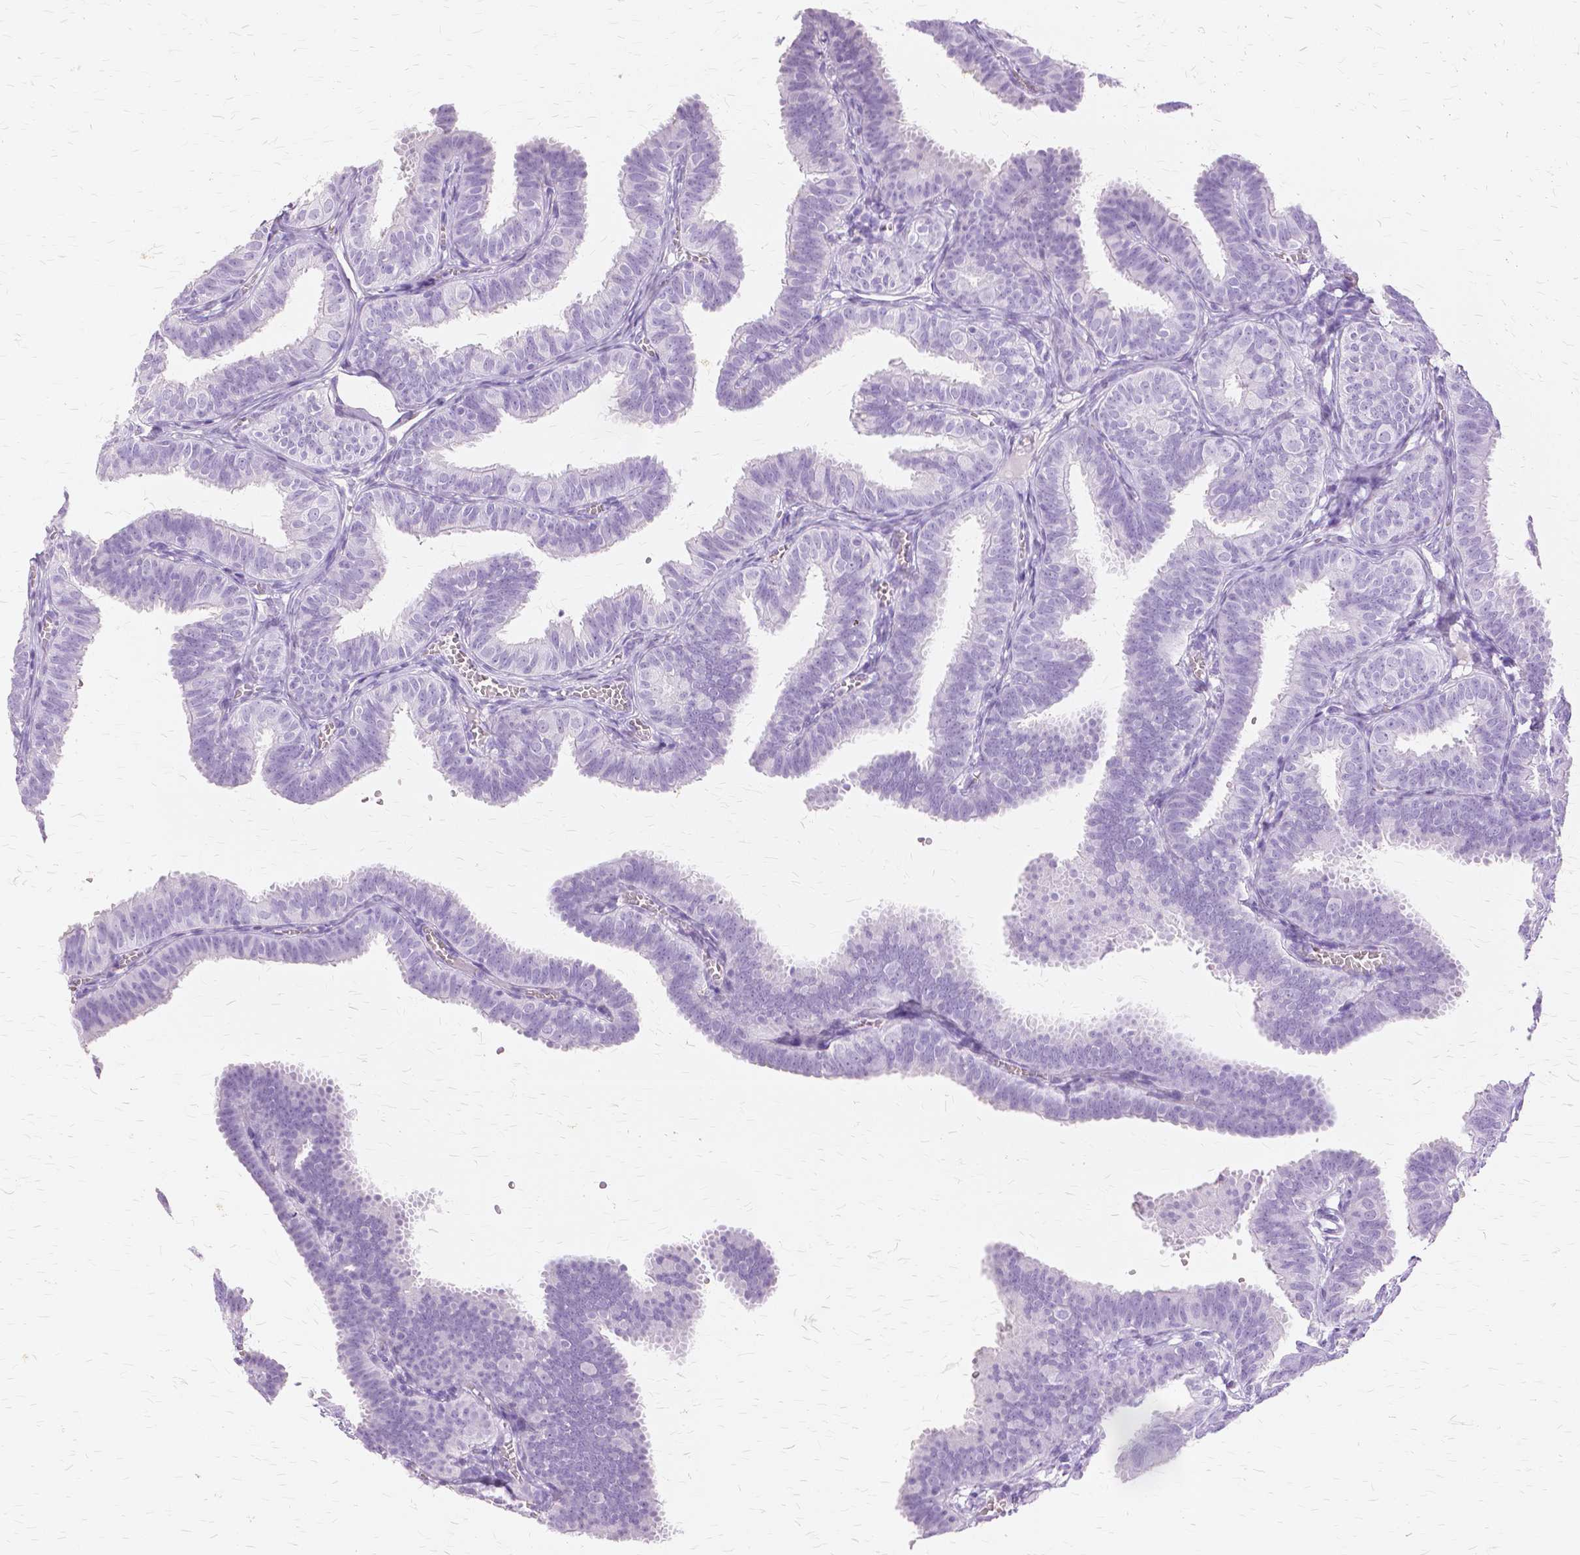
{"staining": {"intensity": "negative", "quantity": "none", "location": "none"}, "tissue": "fallopian tube", "cell_type": "Glandular cells", "image_type": "normal", "snomed": [{"axis": "morphology", "description": "Normal tissue, NOS"}, {"axis": "topography", "description": "Fallopian tube"}], "caption": "This is a histopathology image of immunohistochemistry (IHC) staining of benign fallopian tube, which shows no expression in glandular cells.", "gene": "TGM1", "patient": {"sex": "female", "age": 25}}